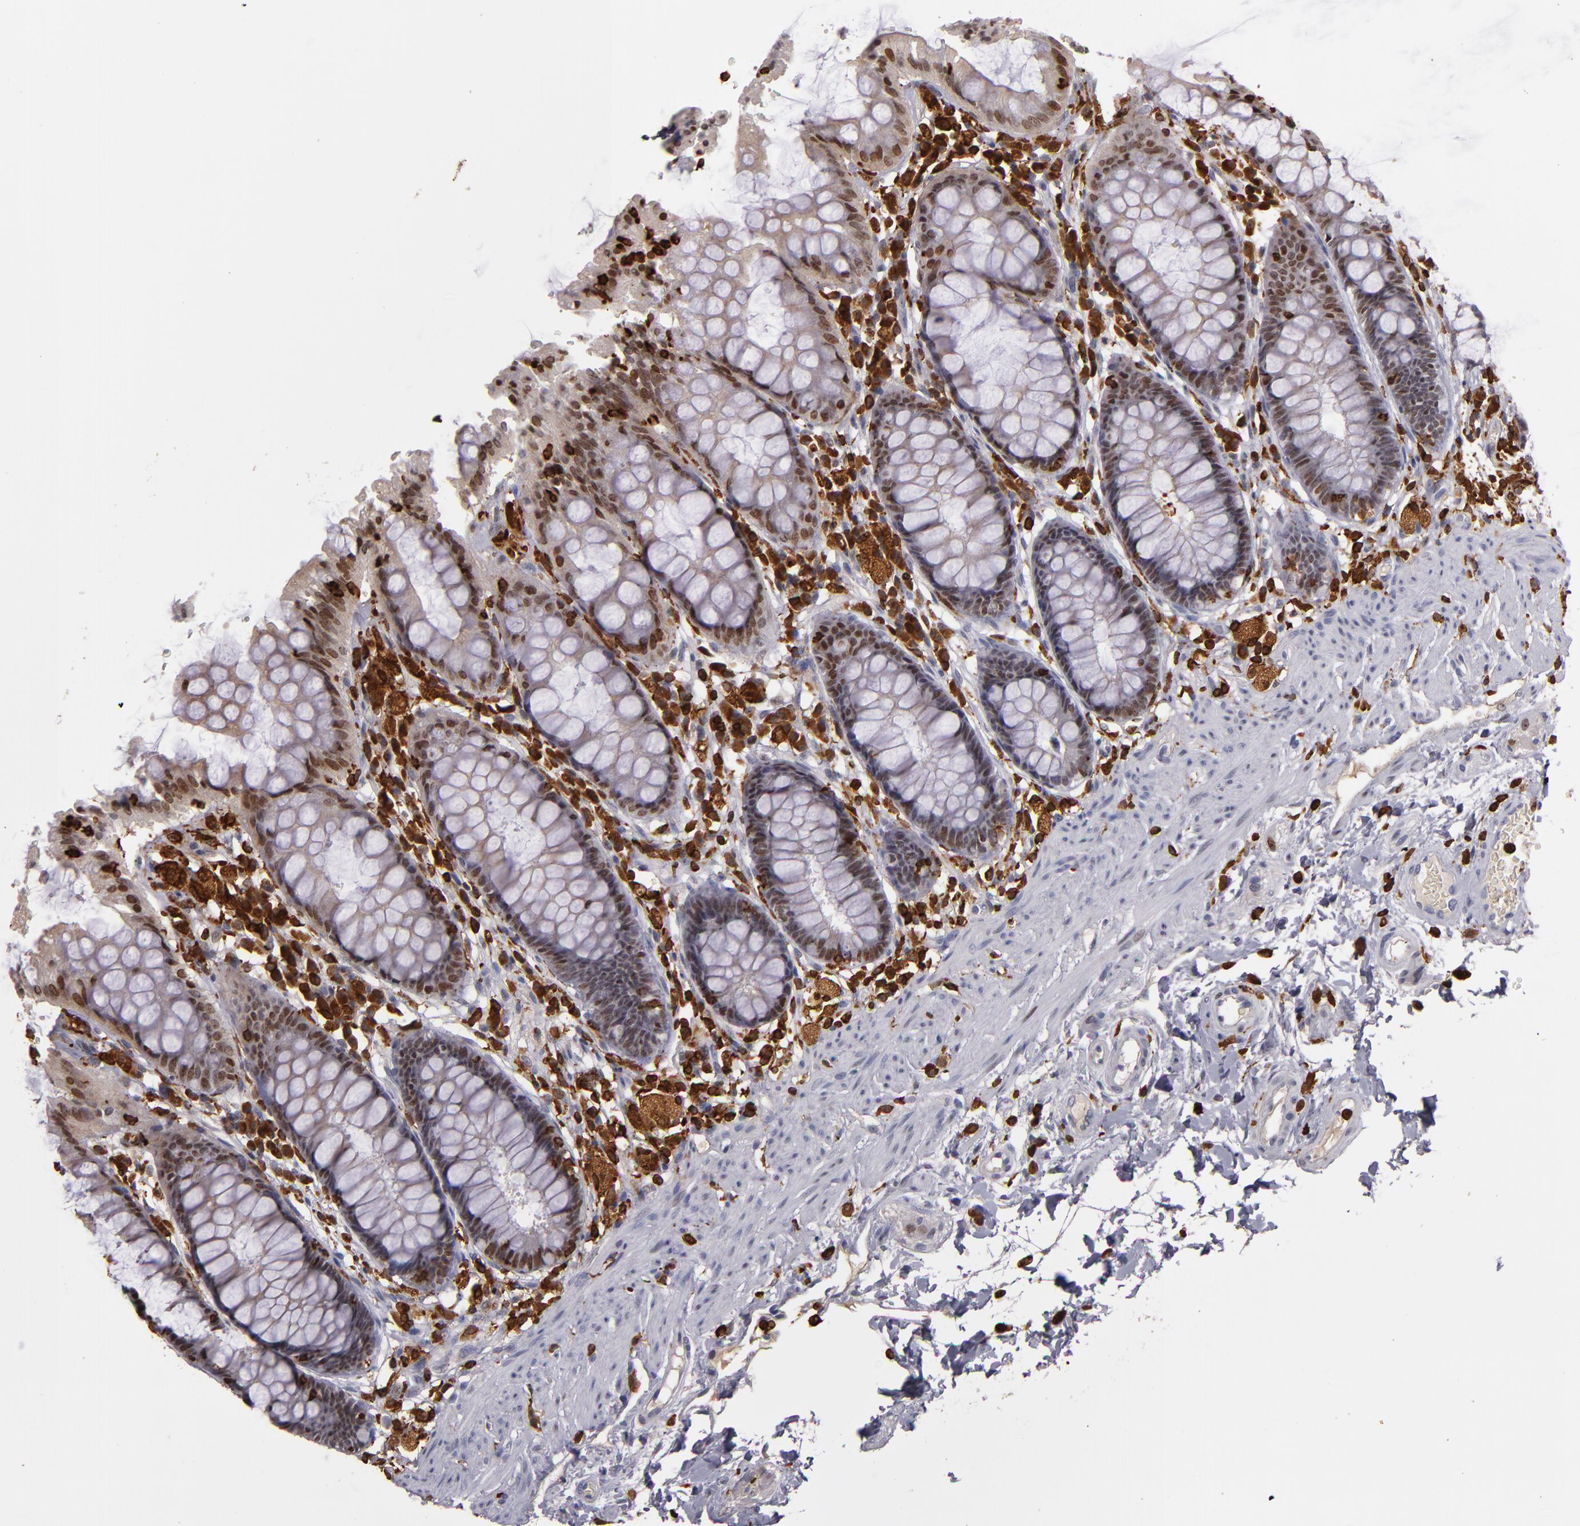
{"staining": {"intensity": "weak", "quantity": "25%-75%", "location": "nuclear"}, "tissue": "rectum", "cell_type": "Glandular cells", "image_type": "normal", "snomed": [{"axis": "morphology", "description": "Normal tissue, NOS"}, {"axis": "topography", "description": "Rectum"}], "caption": "Immunohistochemical staining of normal human rectum demonstrates weak nuclear protein expression in approximately 25%-75% of glandular cells. (Stains: DAB (3,3'-diaminobenzidine) in brown, nuclei in blue, Microscopy: brightfield microscopy at high magnification).", "gene": "WAS", "patient": {"sex": "female", "age": 46}}